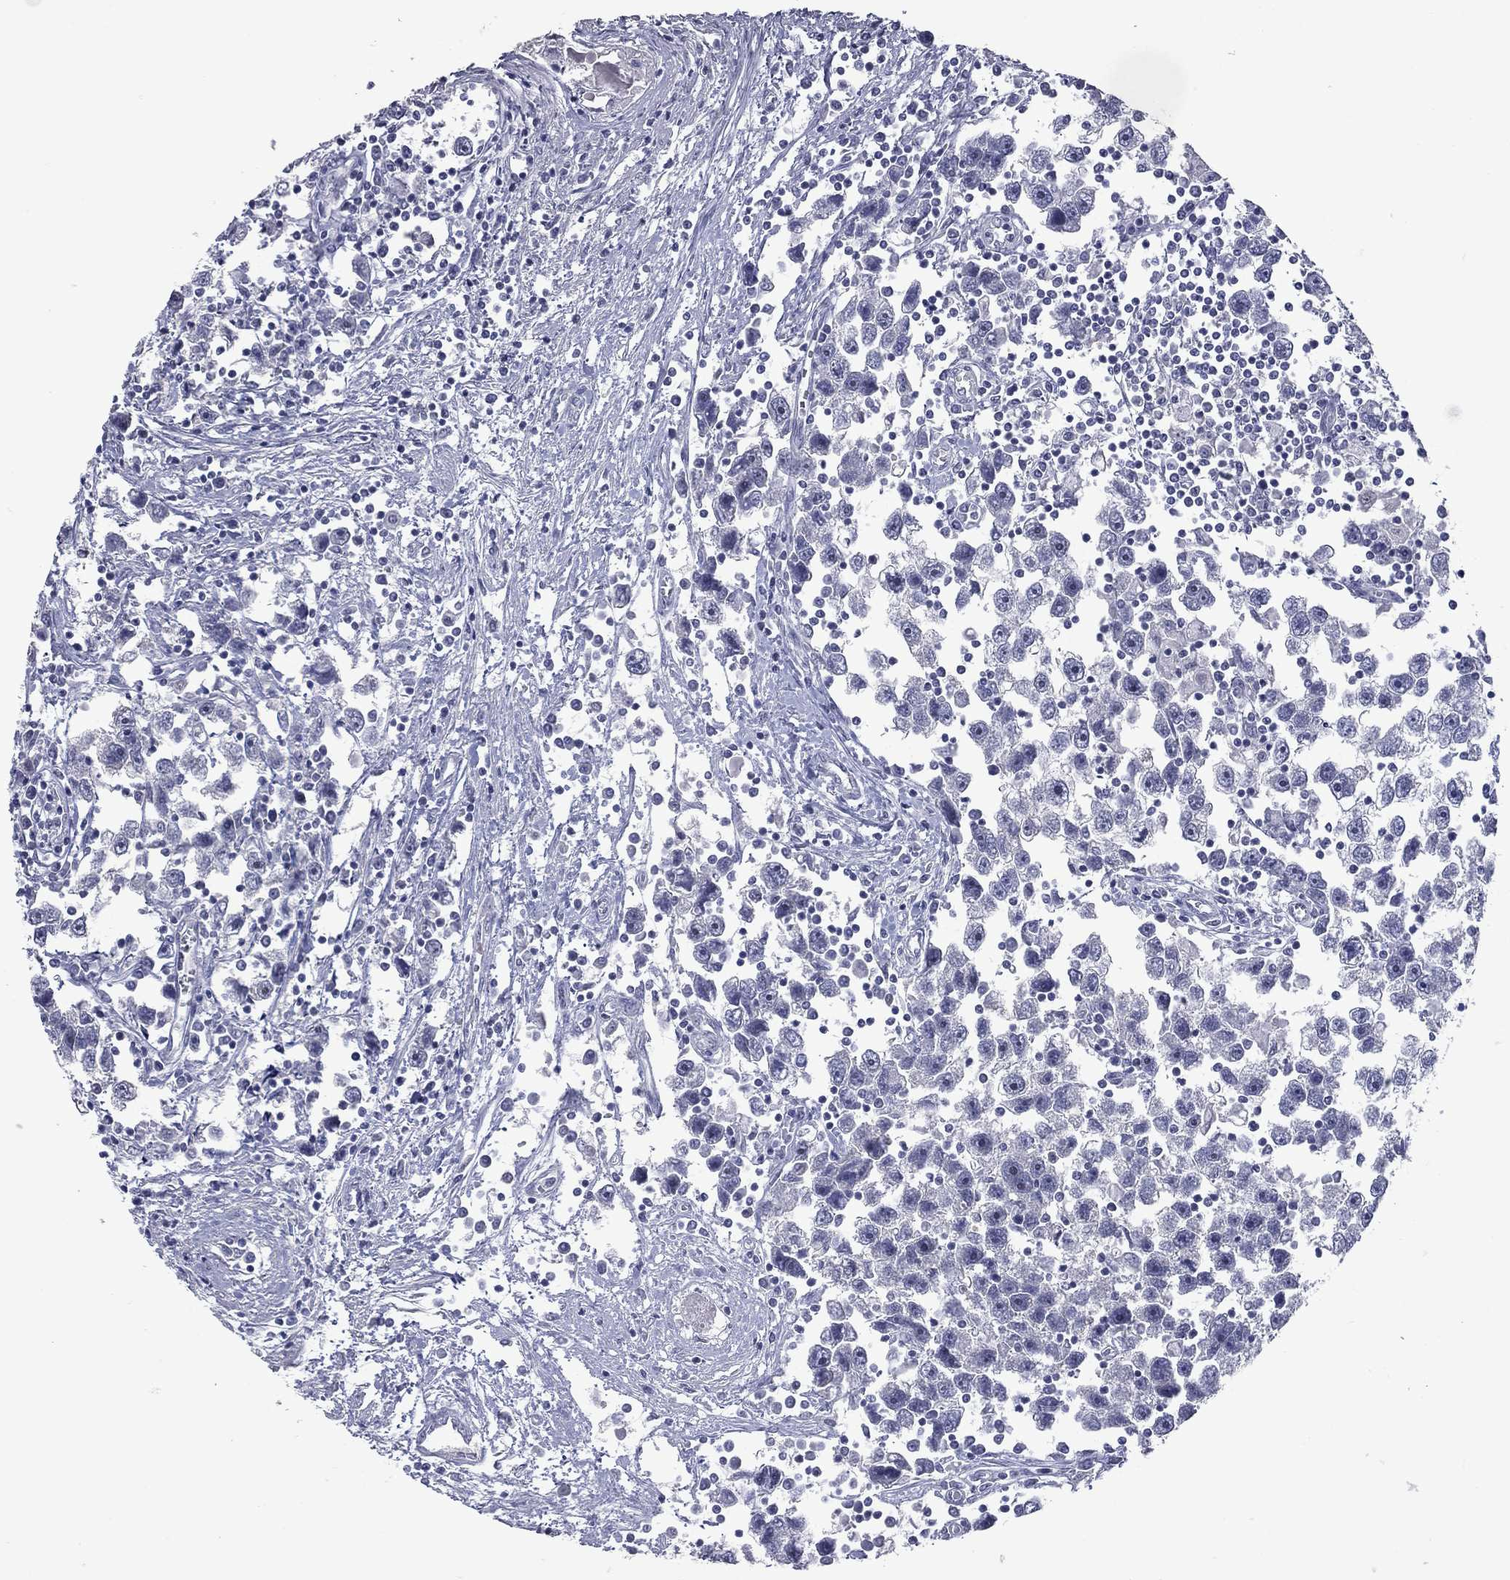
{"staining": {"intensity": "negative", "quantity": "none", "location": "none"}, "tissue": "testis cancer", "cell_type": "Tumor cells", "image_type": "cancer", "snomed": [{"axis": "morphology", "description": "Seminoma, NOS"}, {"axis": "topography", "description": "Testis"}], "caption": "An IHC micrograph of testis seminoma is shown. There is no staining in tumor cells of testis seminoma. The staining is performed using DAB brown chromogen with nuclei counter-stained in using hematoxylin.", "gene": "SHOC2", "patient": {"sex": "male", "age": 30}}